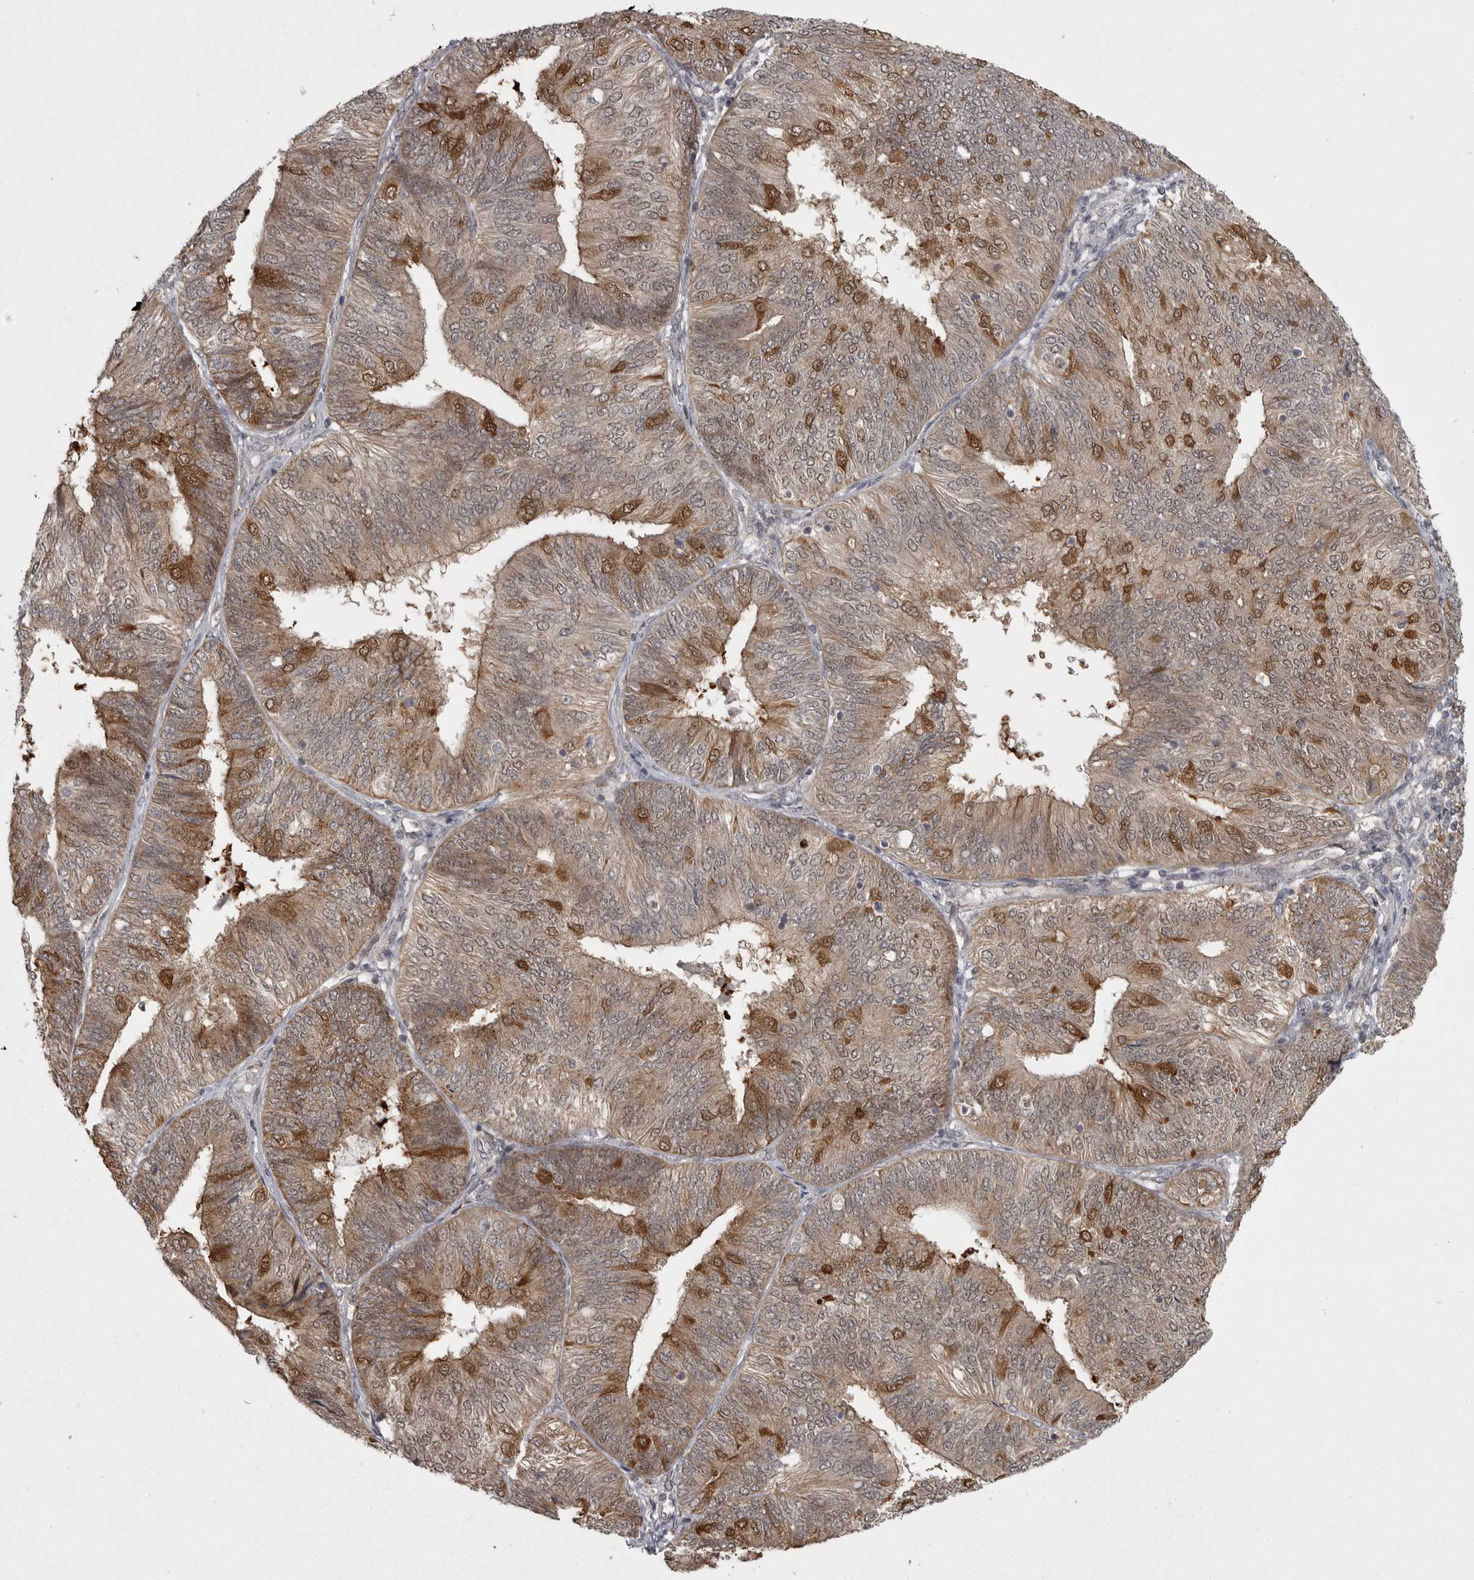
{"staining": {"intensity": "moderate", "quantity": "25%-75%", "location": "cytoplasmic/membranous,nuclear"}, "tissue": "endometrial cancer", "cell_type": "Tumor cells", "image_type": "cancer", "snomed": [{"axis": "morphology", "description": "Adenocarcinoma, NOS"}, {"axis": "topography", "description": "Endometrium"}], "caption": "A micrograph showing moderate cytoplasmic/membranous and nuclear staining in about 25%-75% of tumor cells in endometrial cancer (adenocarcinoma), as visualized by brown immunohistochemical staining.", "gene": "PPP1R9A", "patient": {"sex": "female", "age": 58}}